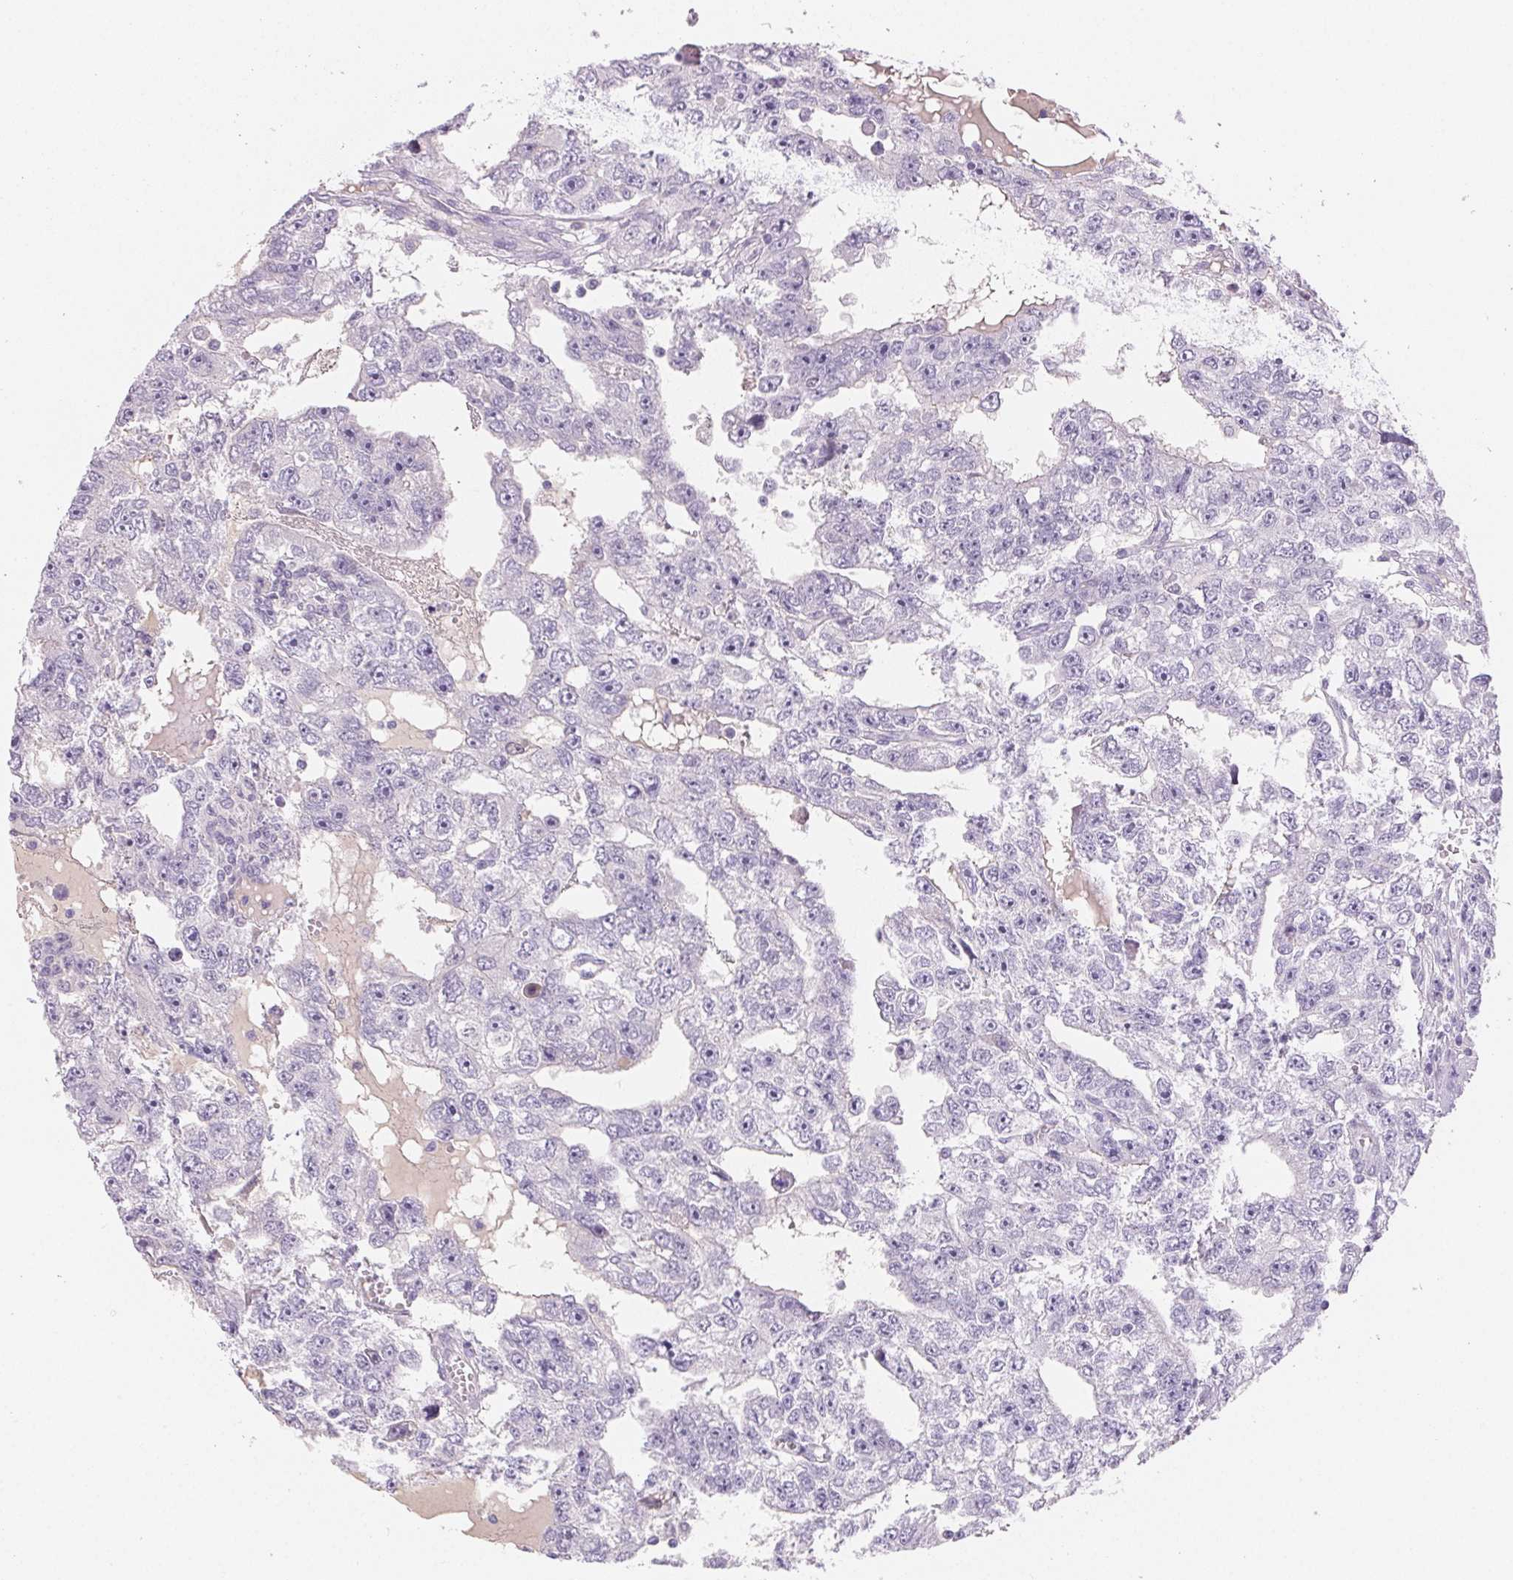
{"staining": {"intensity": "negative", "quantity": "none", "location": "none"}, "tissue": "testis cancer", "cell_type": "Tumor cells", "image_type": "cancer", "snomed": [{"axis": "morphology", "description": "Carcinoma, Embryonal, NOS"}, {"axis": "topography", "description": "Testis"}], "caption": "Immunohistochemistry (IHC) image of neoplastic tissue: testis cancer stained with DAB (3,3'-diaminobenzidine) shows no significant protein staining in tumor cells.", "gene": "PADI4", "patient": {"sex": "male", "age": 20}}